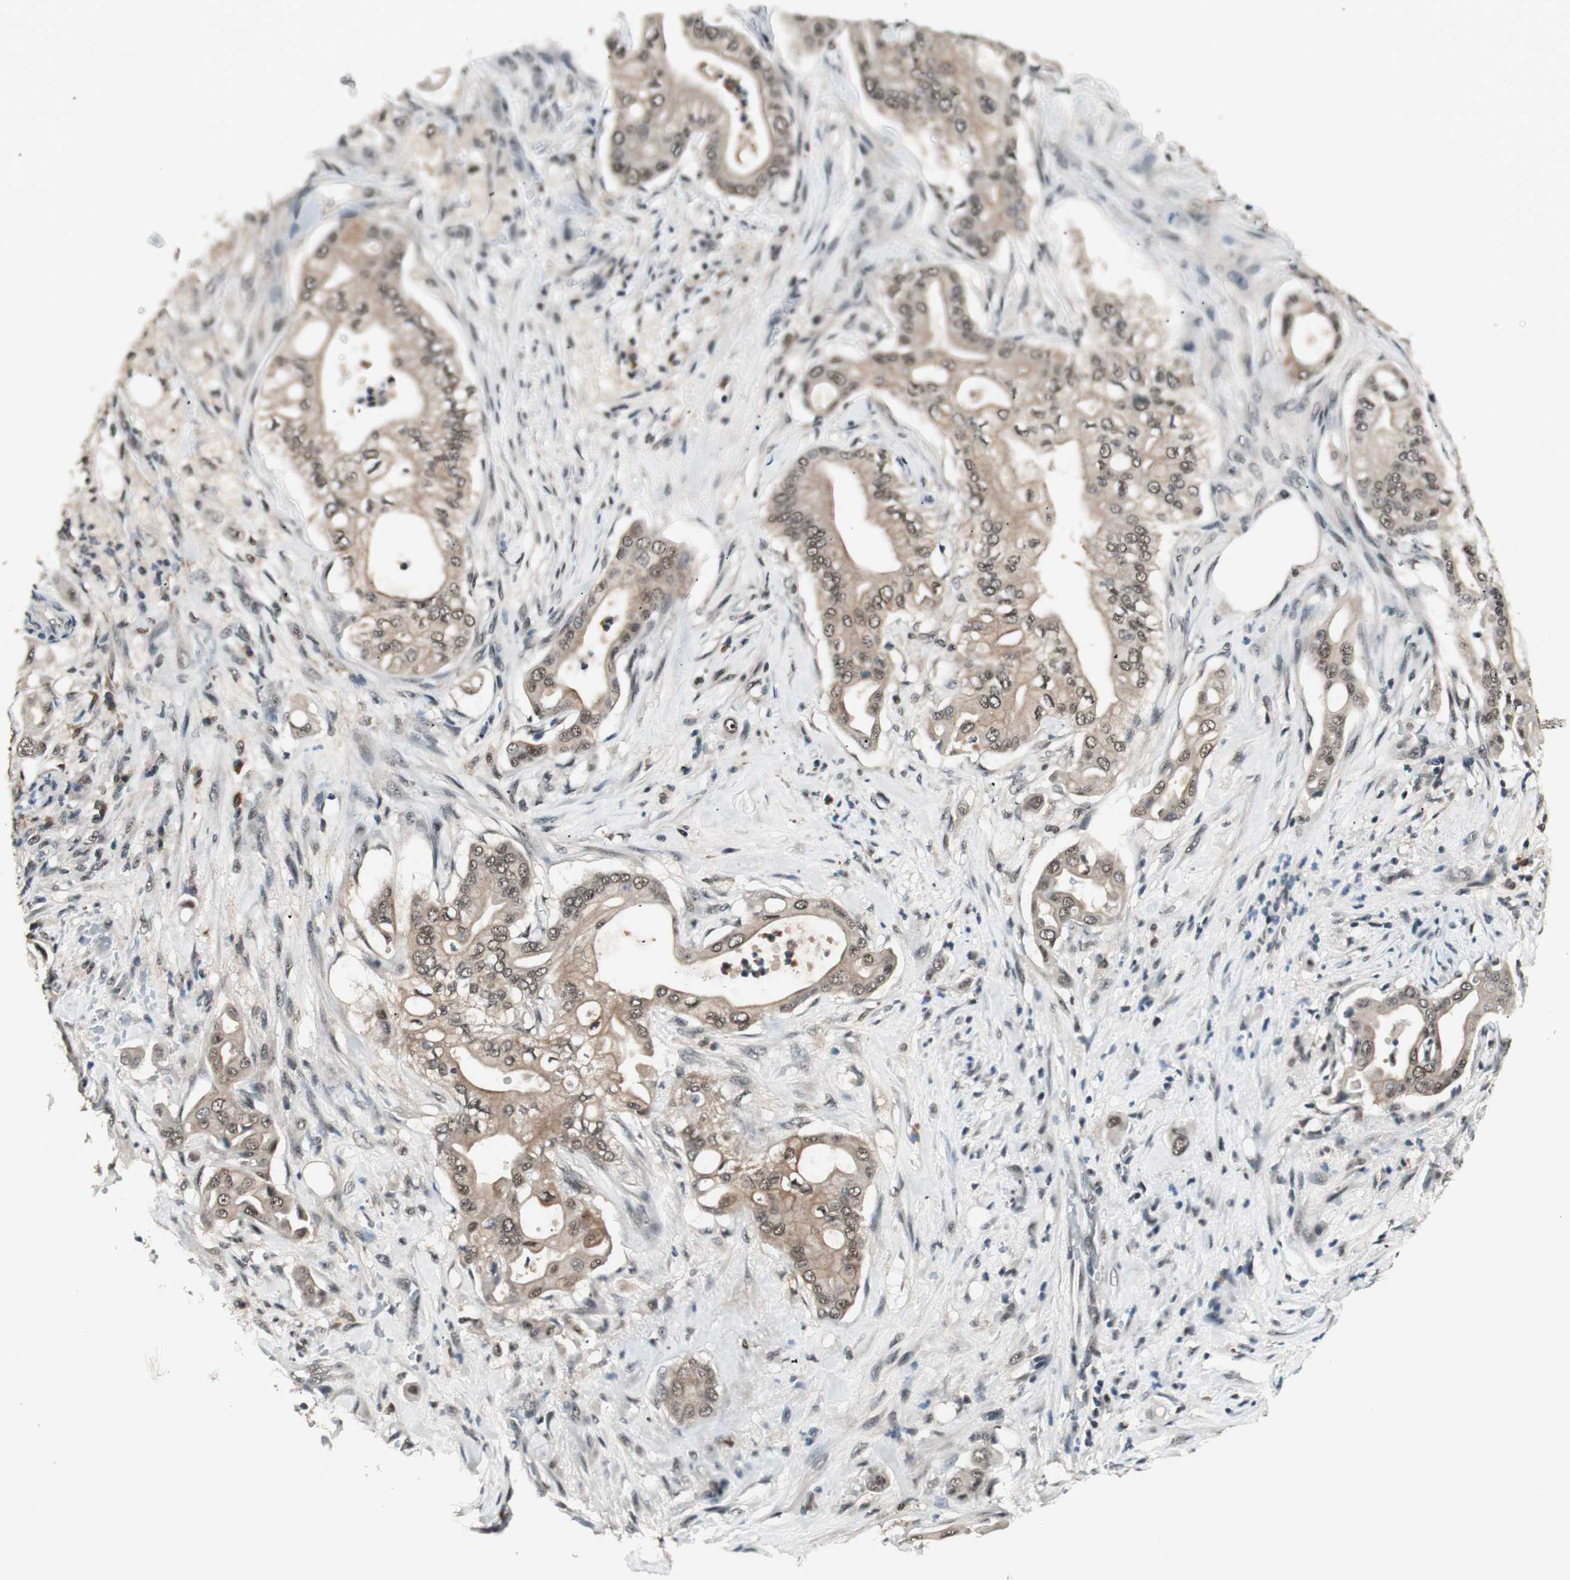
{"staining": {"intensity": "weak", "quantity": ">75%", "location": "cytoplasmic/membranous"}, "tissue": "liver cancer", "cell_type": "Tumor cells", "image_type": "cancer", "snomed": [{"axis": "morphology", "description": "Cholangiocarcinoma"}, {"axis": "topography", "description": "Liver"}], "caption": "Immunohistochemical staining of human cholangiocarcinoma (liver) exhibits low levels of weak cytoplasmic/membranous protein positivity in approximately >75% of tumor cells.", "gene": "NFRKB", "patient": {"sex": "female", "age": 68}}